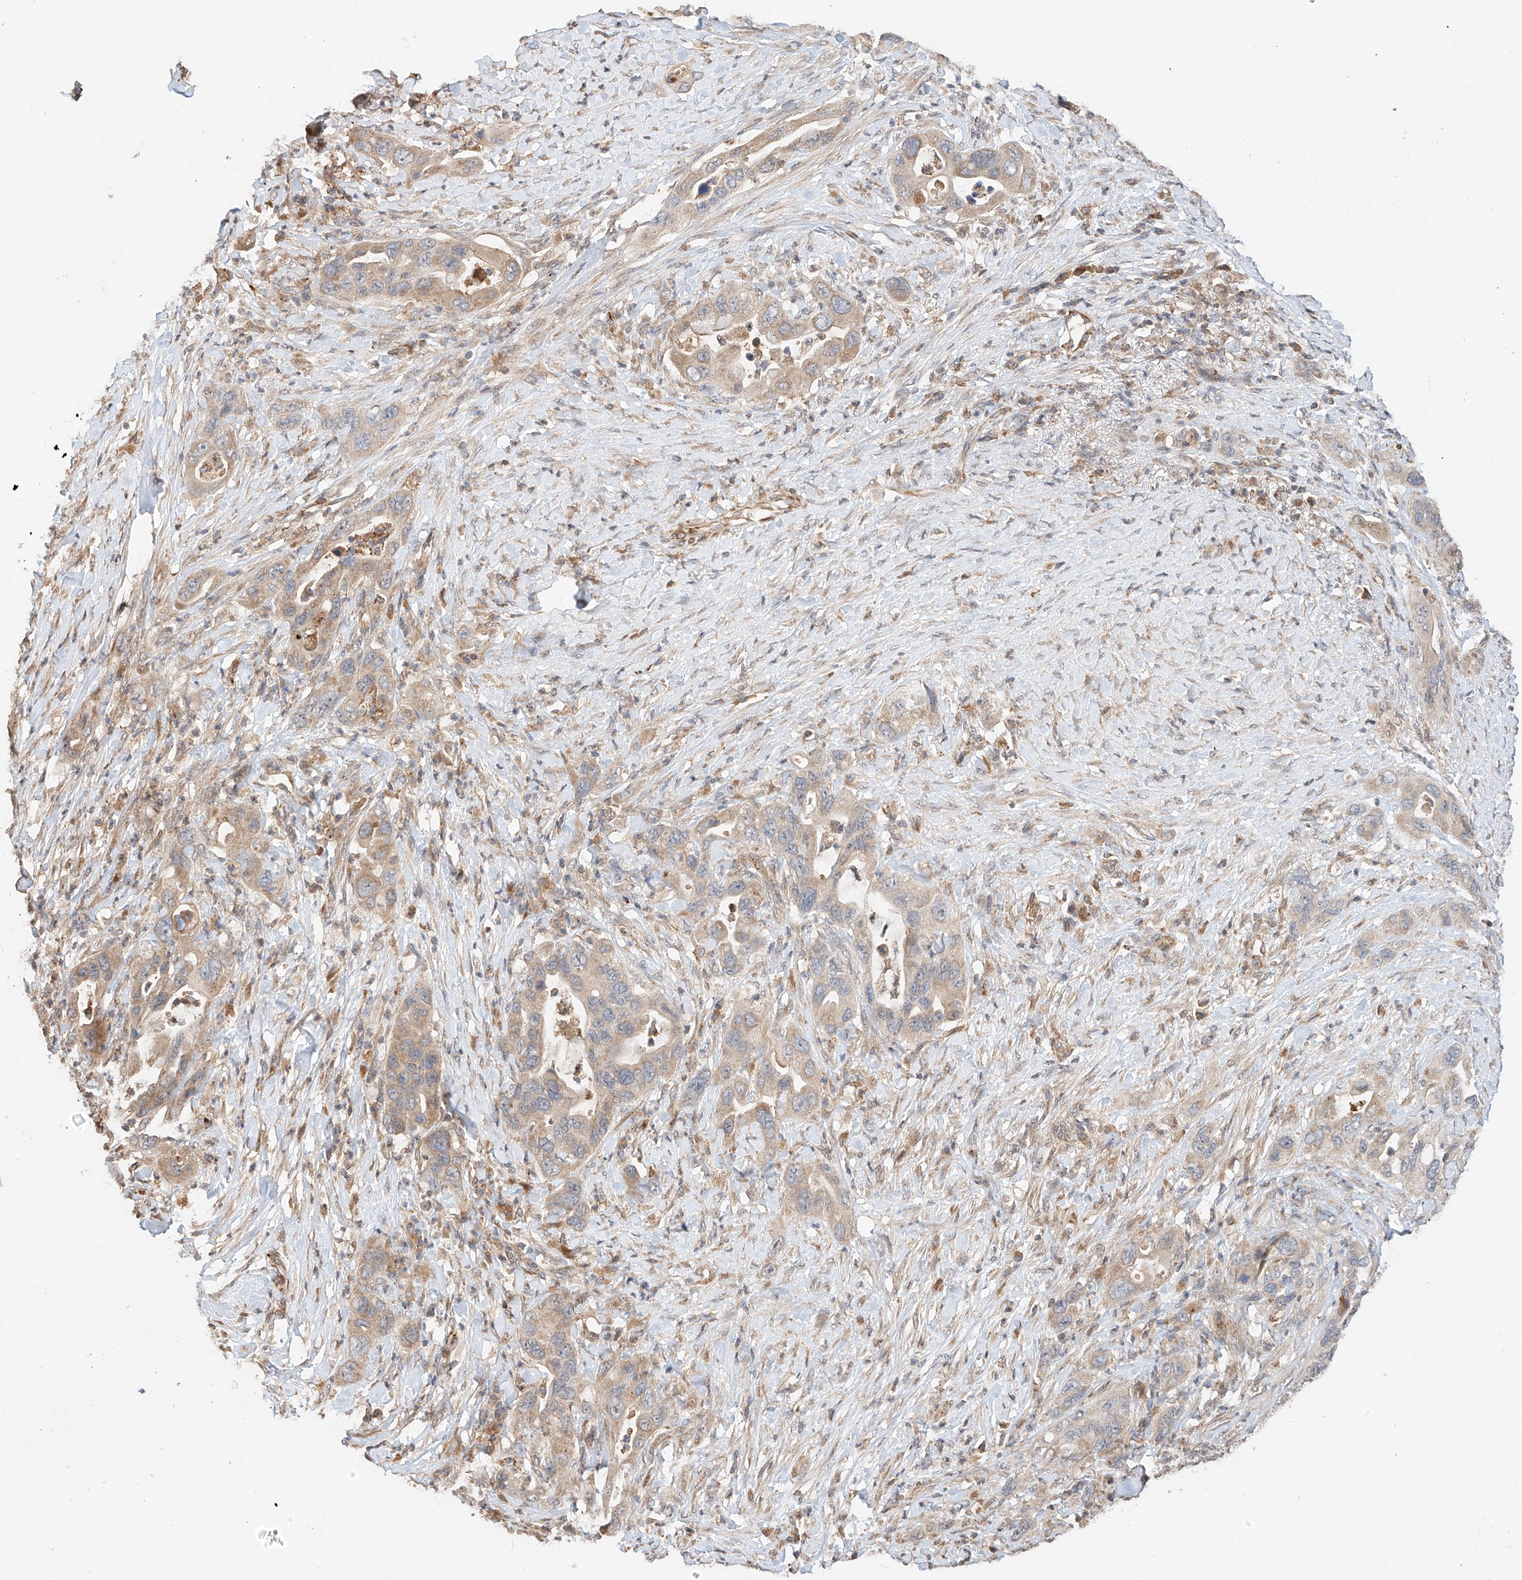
{"staining": {"intensity": "weak", "quantity": "25%-75%", "location": "cytoplasmic/membranous"}, "tissue": "pancreatic cancer", "cell_type": "Tumor cells", "image_type": "cancer", "snomed": [{"axis": "morphology", "description": "Adenocarcinoma, NOS"}, {"axis": "topography", "description": "Pancreas"}], "caption": "This photomicrograph displays pancreatic adenocarcinoma stained with immunohistochemistry to label a protein in brown. The cytoplasmic/membranous of tumor cells show weak positivity for the protein. Nuclei are counter-stained blue.", "gene": "SUSD6", "patient": {"sex": "female", "age": 71}}